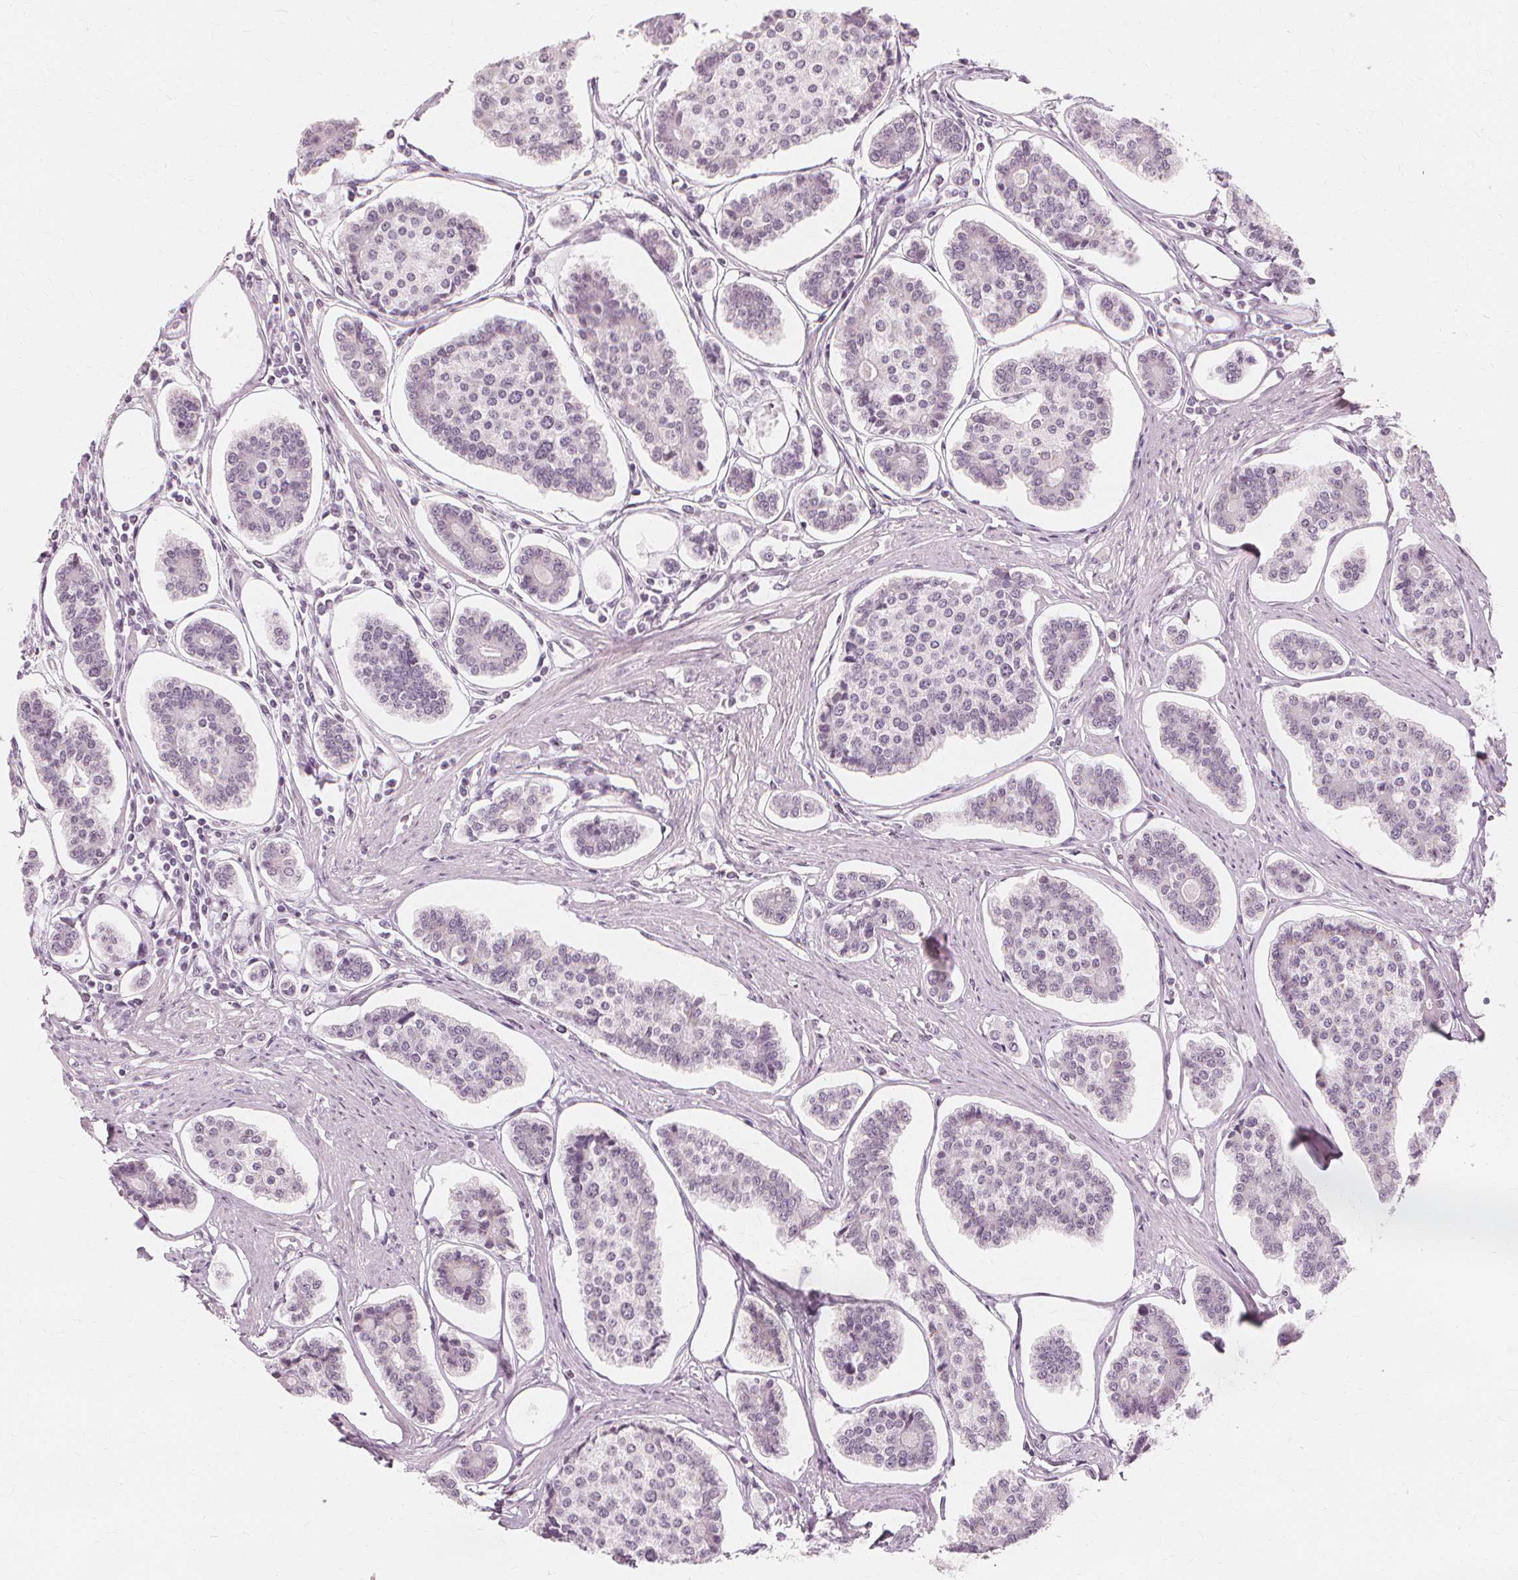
{"staining": {"intensity": "negative", "quantity": "none", "location": "none"}, "tissue": "carcinoid", "cell_type": "Tumor cells", "image_type": "cancer", "snomed": [{"axis": "morphology", "description": "Carcinoid, malignant, NOS"}, {"axis": "topography", "description": "Small intestine"}], "caption": "DAB (3,3'-diaminobenzidine) immunohistochemical staining of human malignant carcinoid demonstrates no significant staining in tumor cells.", "gene": "NXPE1", "patient": {"sex": "female", "age": 65}}